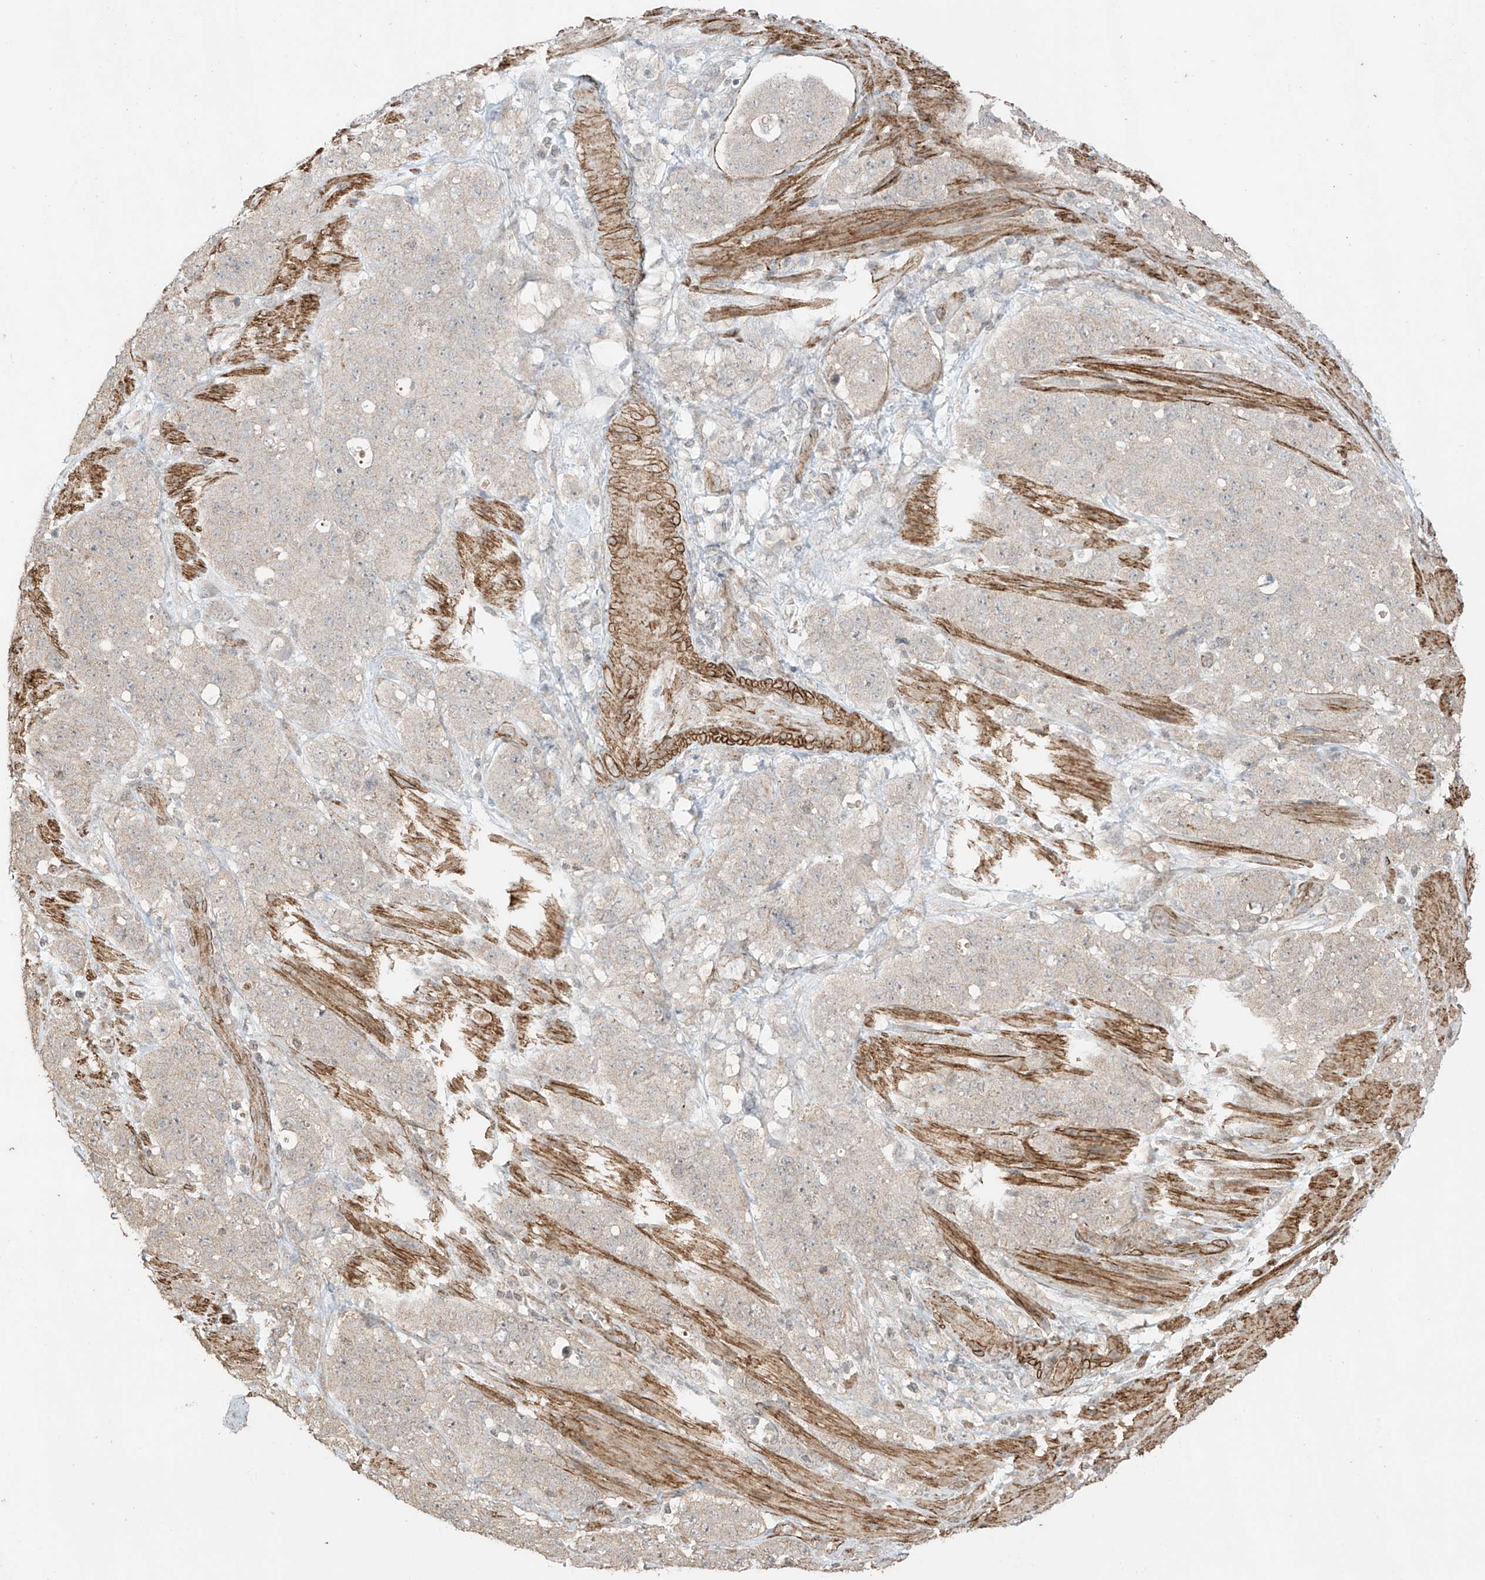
{"staining": {"intensity": "negative", "quantity": "none", "location": "none"}, "tissue": "stomach cancer", "cell_type": "Tumor cells", "image_type": "cancer", "snomed": [{"axis": "morphology", "description": "Adenocarcinoma, NOS"}, {"axis": "topography", "description": "Stomach"}], "caption": "Immunohistochemistry photomicrograph of human adenocarcinoma (stomach) stained for a protein (brown), which demonstrates no expression in tumor cells.", "gene": "TTLL5", "patient": {"sex": "male", "age": 48}}